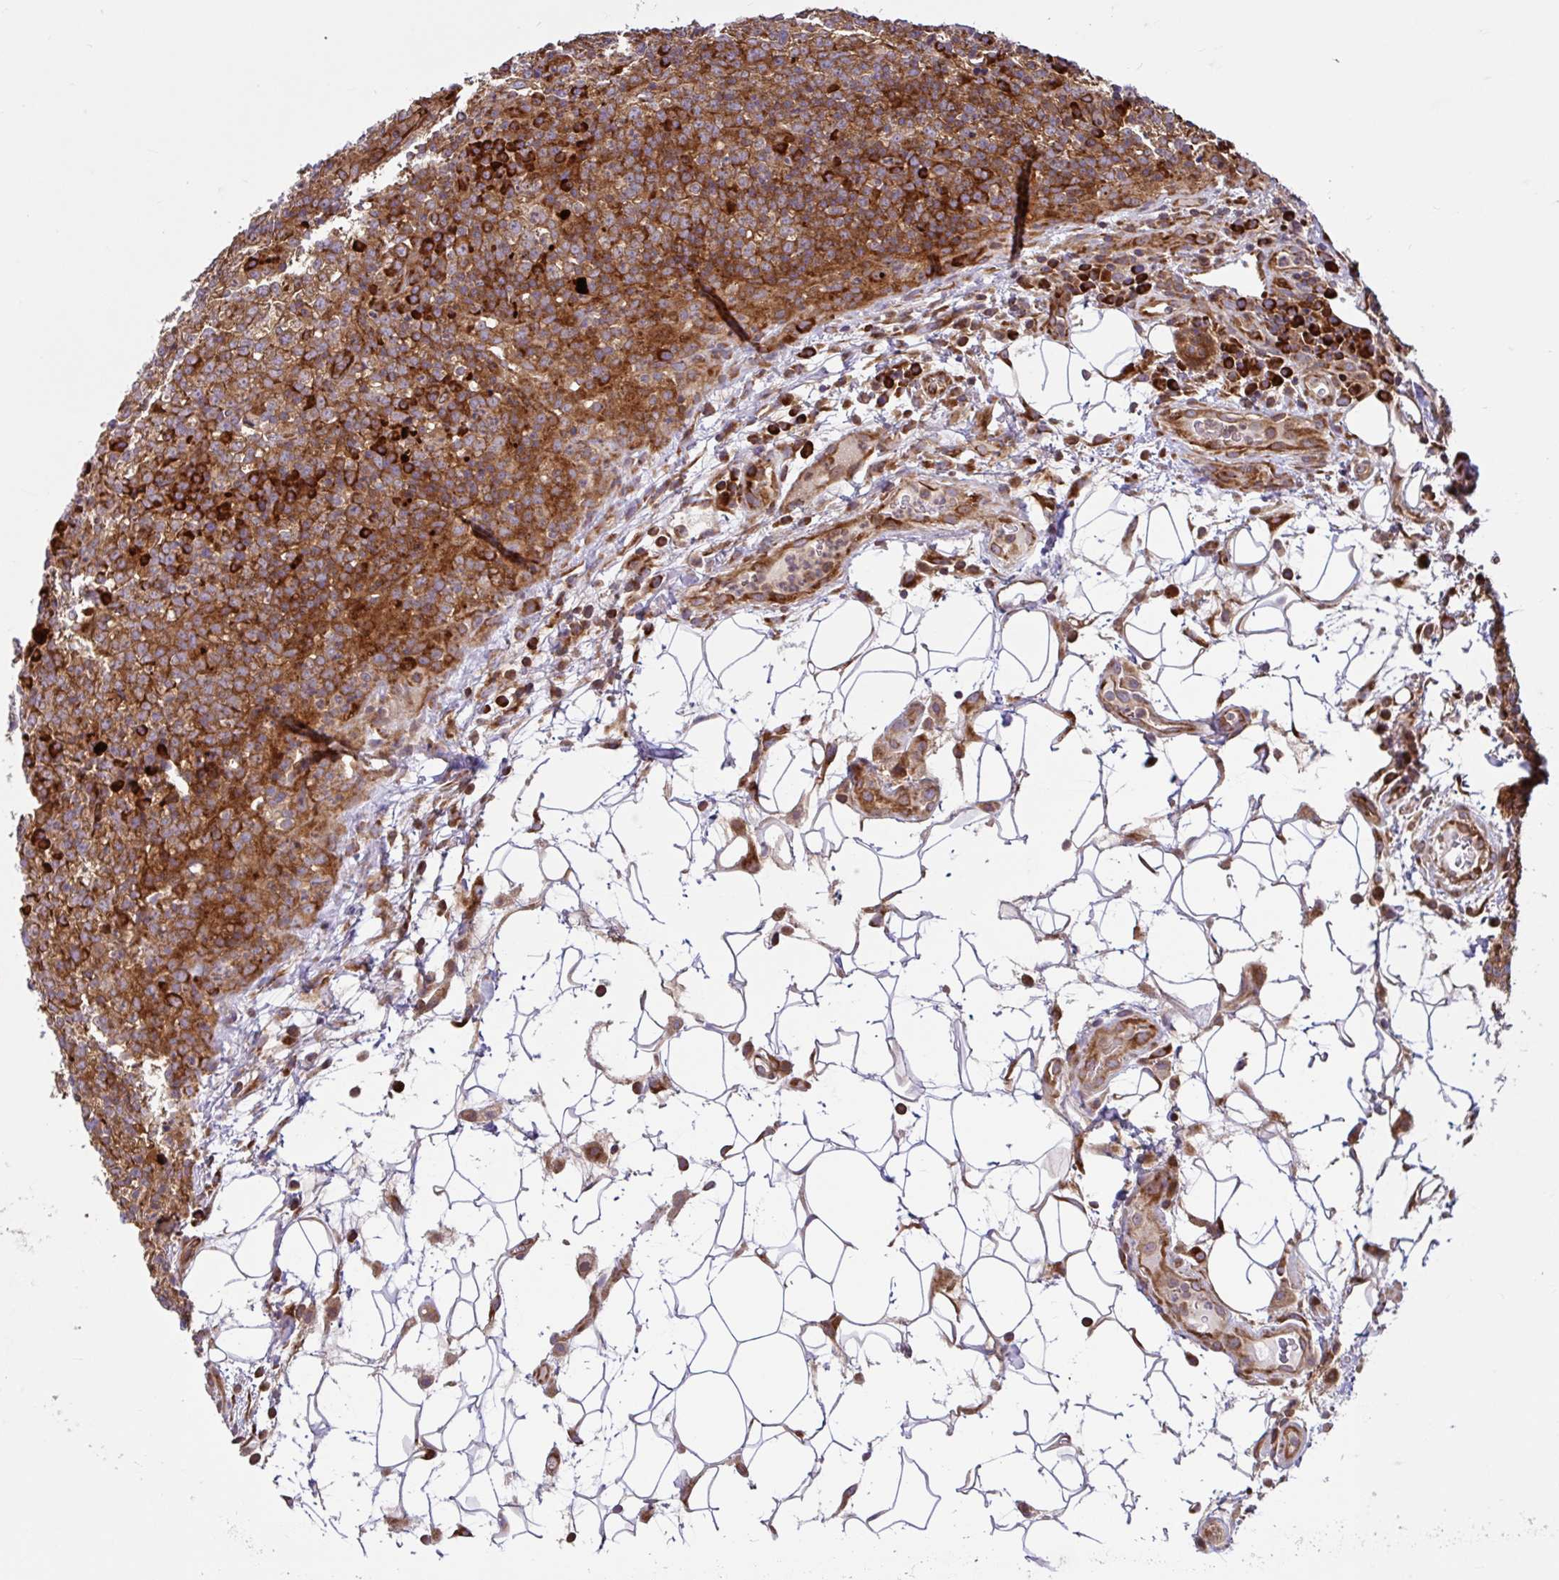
{"staining": {"intensity": "moderate", "quantity": ">75%", "location": "cytoplasmic/membranous"}, "tissue": "lymphoma", "cell_type": "Tumor cells", "image_type": "cancer", "snomed": [{"axis": "morphology", "description": "Malignant lymphoma, non-Hodgkin's type, High grade"}, {"axis": "topography", "description": "Lymph node"}], "caption": "Immunohistochemistry (DAB) staining of lymphoma reveals moderate cytoplasmic/membranous protein expression in about >75% of tumor cells.", "gene": "NTPCR", "patient": {"sex": "male", "age": 54}}